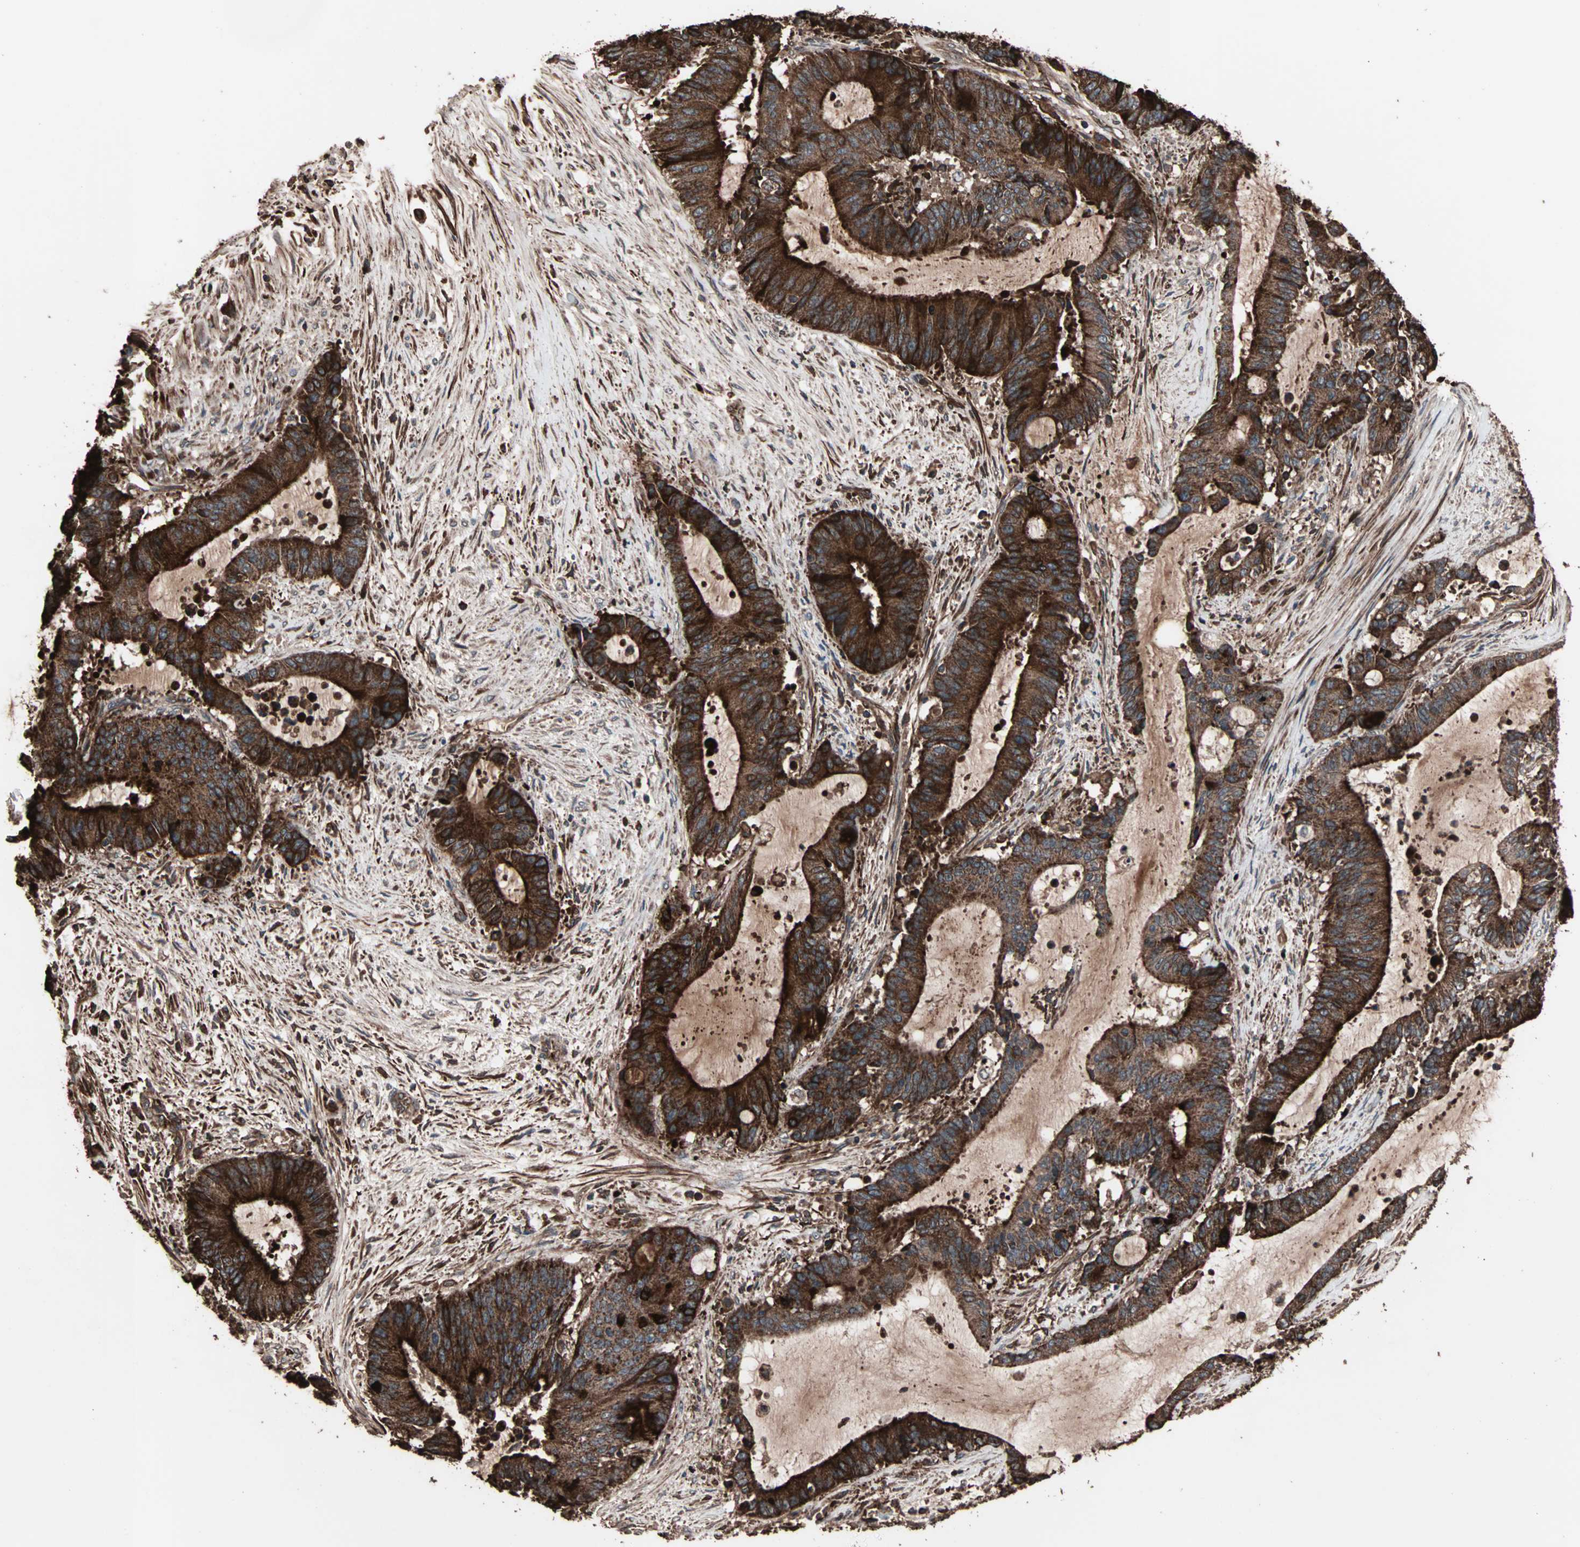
{"staining": {"intensity": "strong", "quantity": ">75%", "location": "cytoplasmic/membranous"}, "tissue": "liver cancer", "cell_type": "Tumor cells", "image_type": "cancer", "snomed": [{"axis": "morphology", "description": "Cholangiocarcinoma"}, {"axis": "topography", "description": "Liver"}], "caption": "Immunohistochemistry (DAB) staining of liver cholangiocarcinoma exhibits strong cytoplasmic/membranous protein positivity in approximately >75% of tumor cells.", "gene": "MRPL2", "patient": {"sex": "female", "age": 73}}